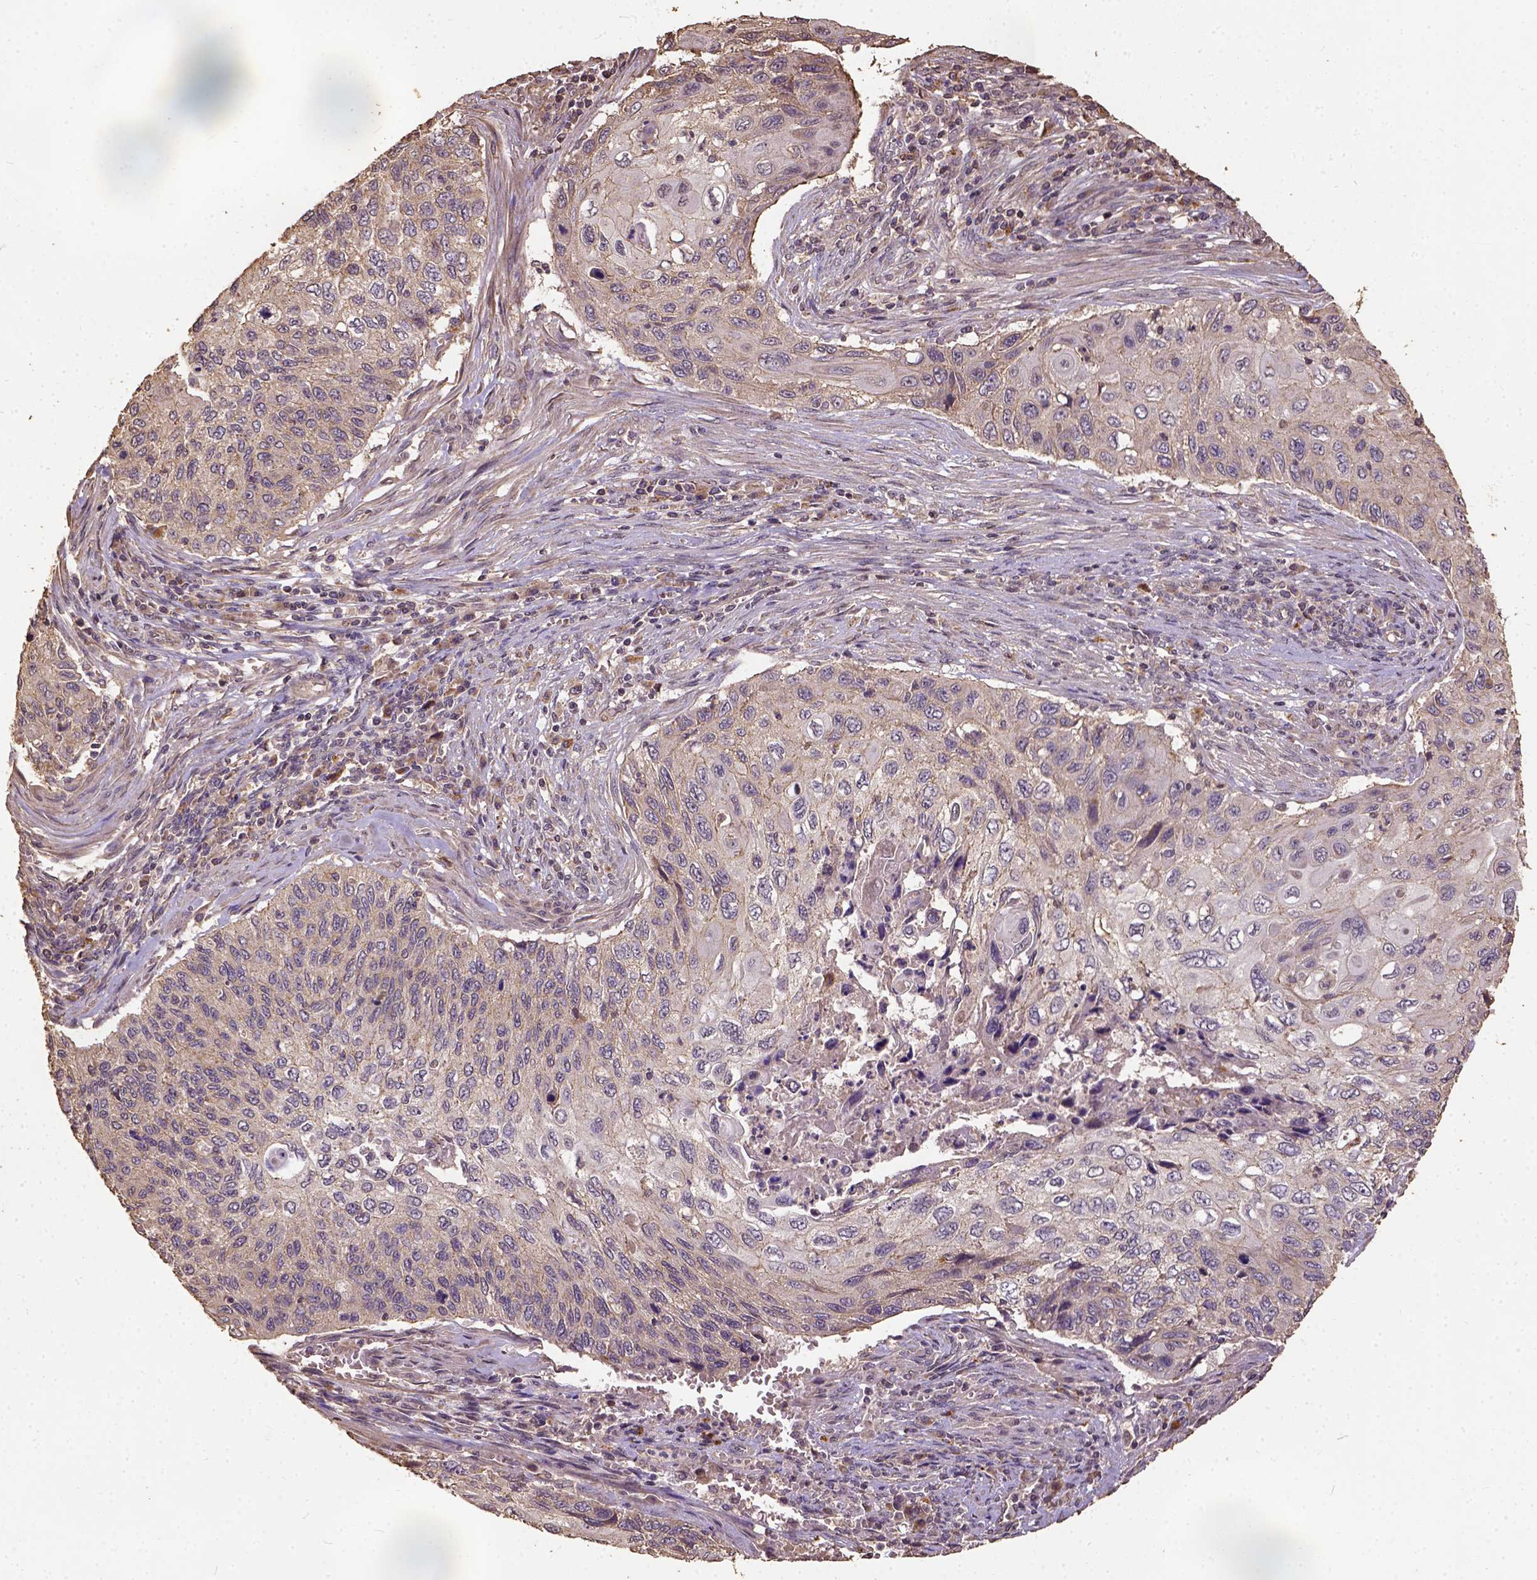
{"staining": {"intensity": "weak", "quantity": "25%-75%", "location": "cytoplasmic/membranous"}, "tissue": "cervical cancer", "cell_type": "Tumor cells", "image_type": "cancer", "snomed": [{"axis": "morphology", "description": "Squamous cell carcinoma, NOS"}, {"axis": "topography", "description": "Cervix"}], "caption": "Immunohistochemical staining of cervical cancer shows low levels of weak cytoplasmic/membranous protein expression in about 25%-75% of tumor cells. (Brightfield microscopy of DAB IHC at high magnification).", "gene": "ATP1B3", "patient": {"sex": "female", "age": 70}}